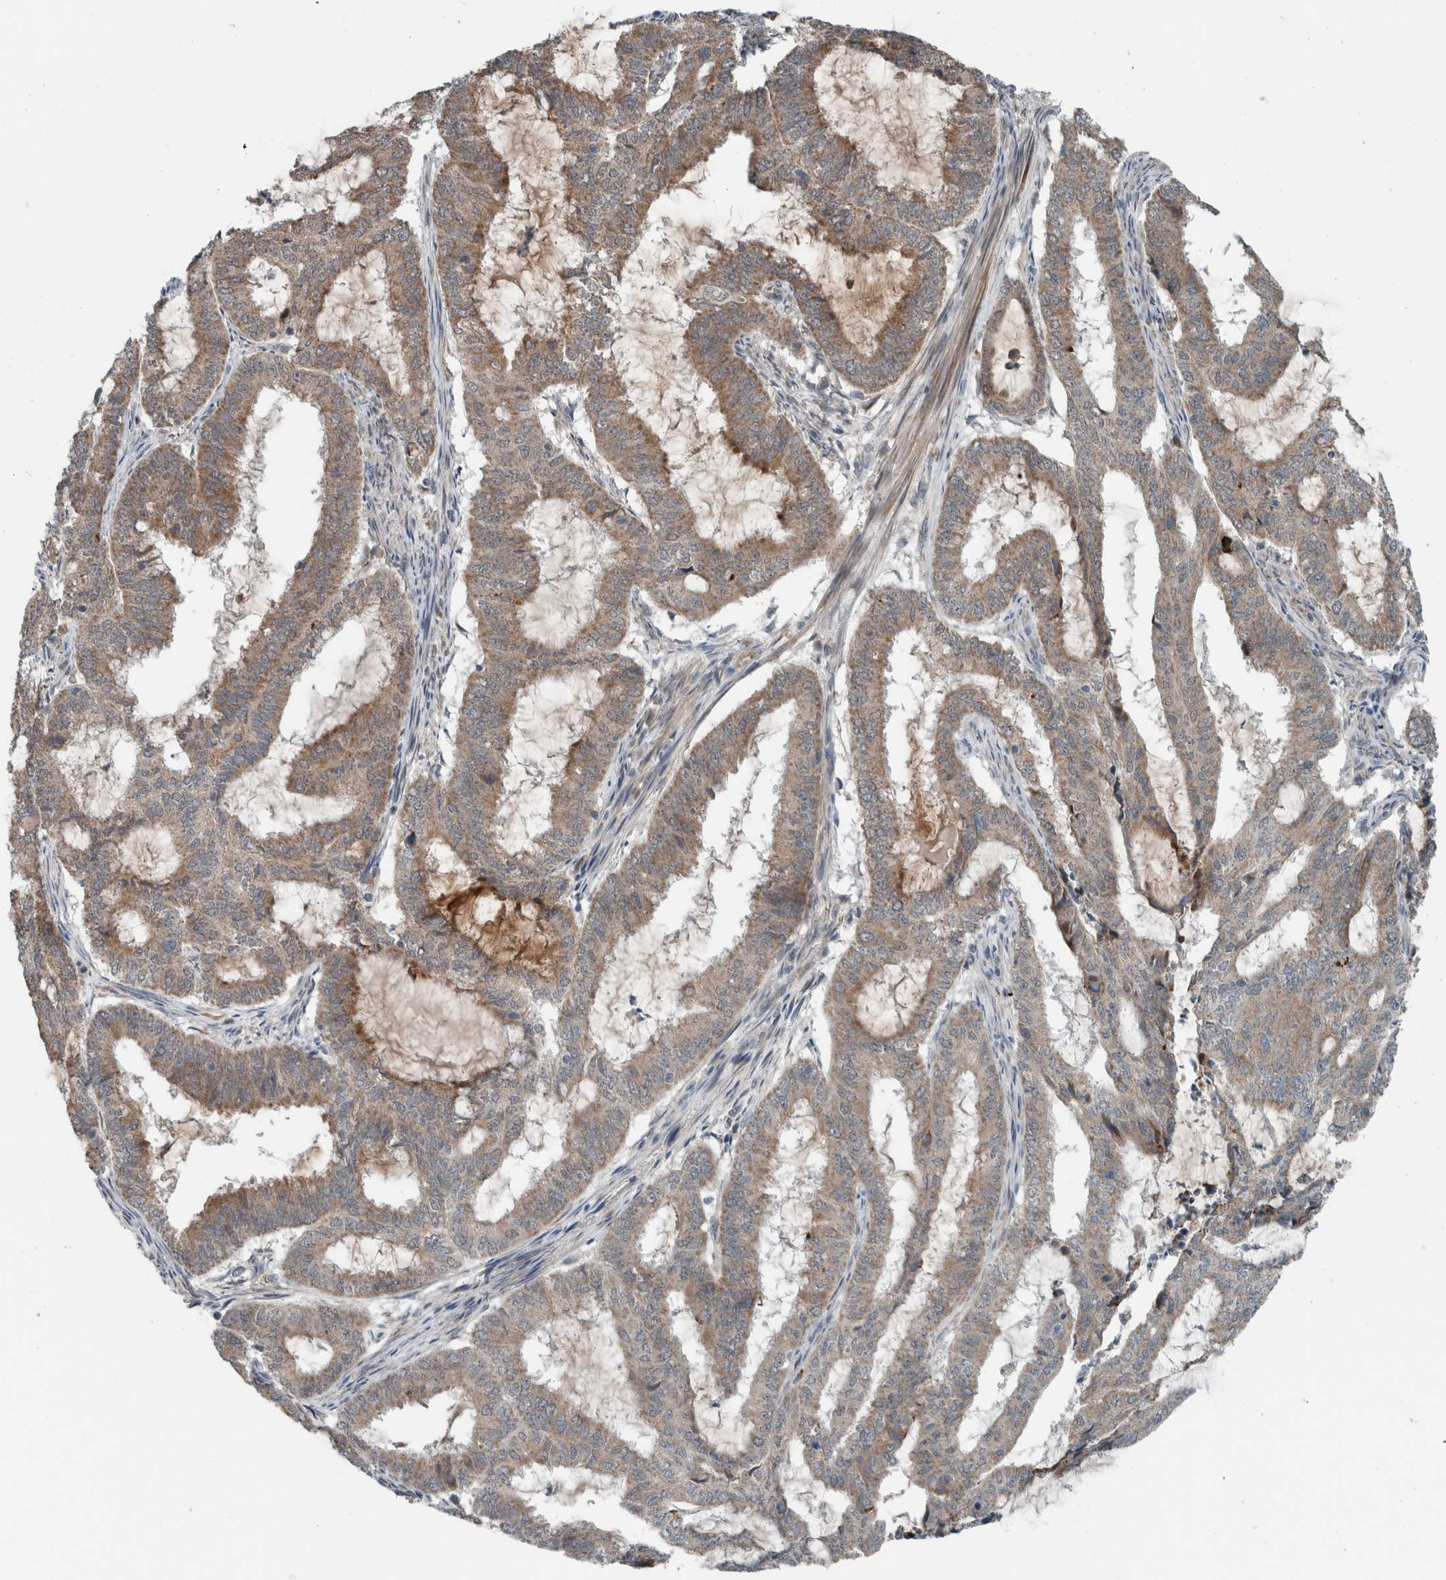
{"staining": {"intensity": "weak", "quantity": ">75%", "location": "cytoplasmic/membranous"}, "tissue": "endometrial cancer", "cell_type": "Tumor cells", "image_type": "cancer", "snomed": [{"axis": "morphology", "description": "Adenocarcinoma, NOS"}, {"axis": "topography", "description": "Endometrium"}], "caption": "Immunohistochemistry (IHC) histopathology image of human adenocarcinoma (endometrial) stained for a protein (brown), which shows low levels of weak cytoplasmic/membranous expression in approximately >75% of tumor cells.", "gene": "GBA2", "patient": {"sex": "female", "age": 51}}